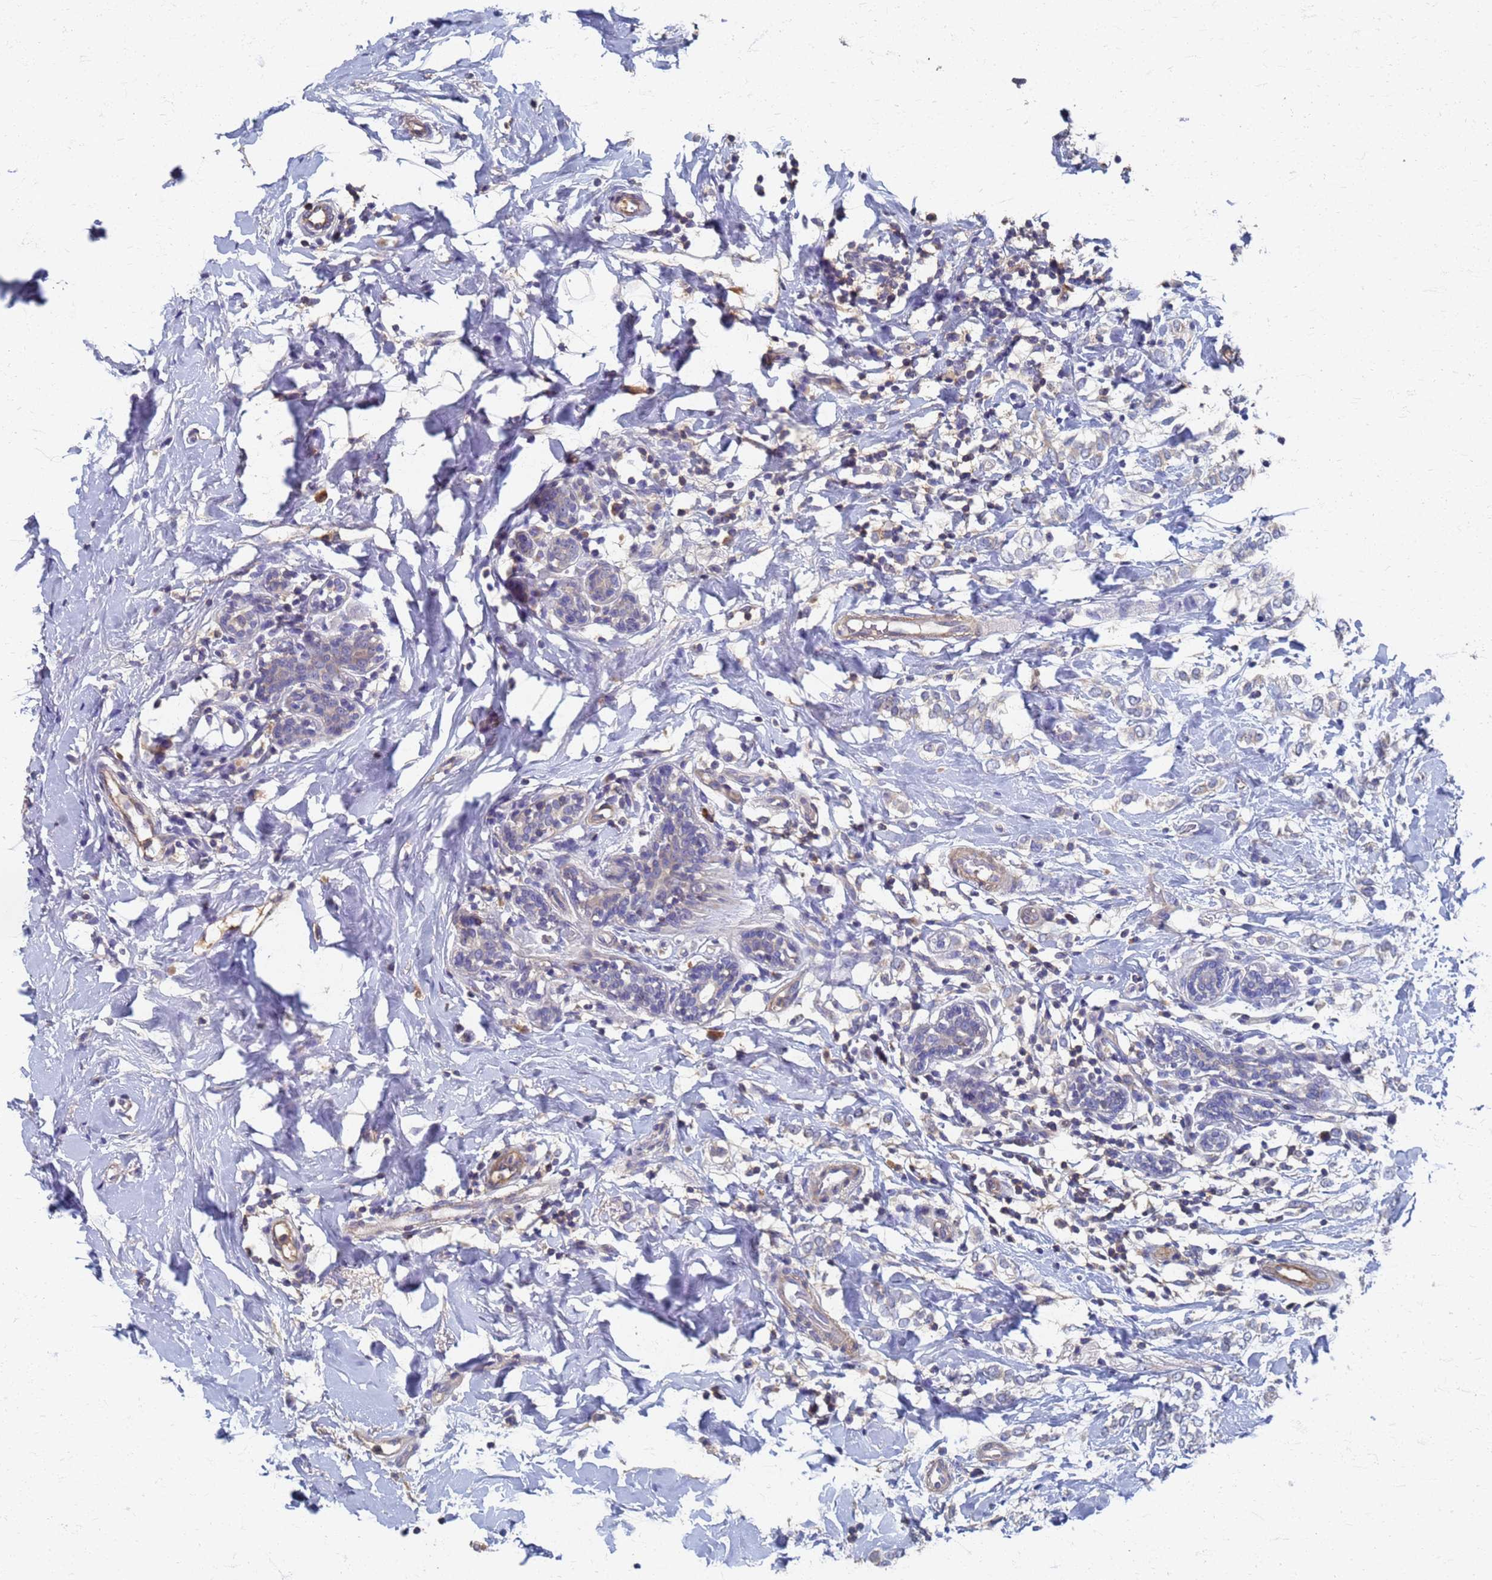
{"staining": {"intensity": "negative", "quantity": "none", "location": "none"}, "tissue": "breast cancer", "cell_type": "Tumor cells", "image_type": "cancer", "snomed": [{"axis": "morphology", "description": "Normal tissue, NOS"}, {"axis": "morphology", "description": "Lobular carcinoma"}, {"axis": "topography", "description": "Breast"}], "caption": "A photomicrograph of breast cancer (lobular carcinoma) stained for a protein demonstrates no brown staining in tumor cells.", "gene": "KRCC1", "patient": {"sex": "female", "age": 47}}